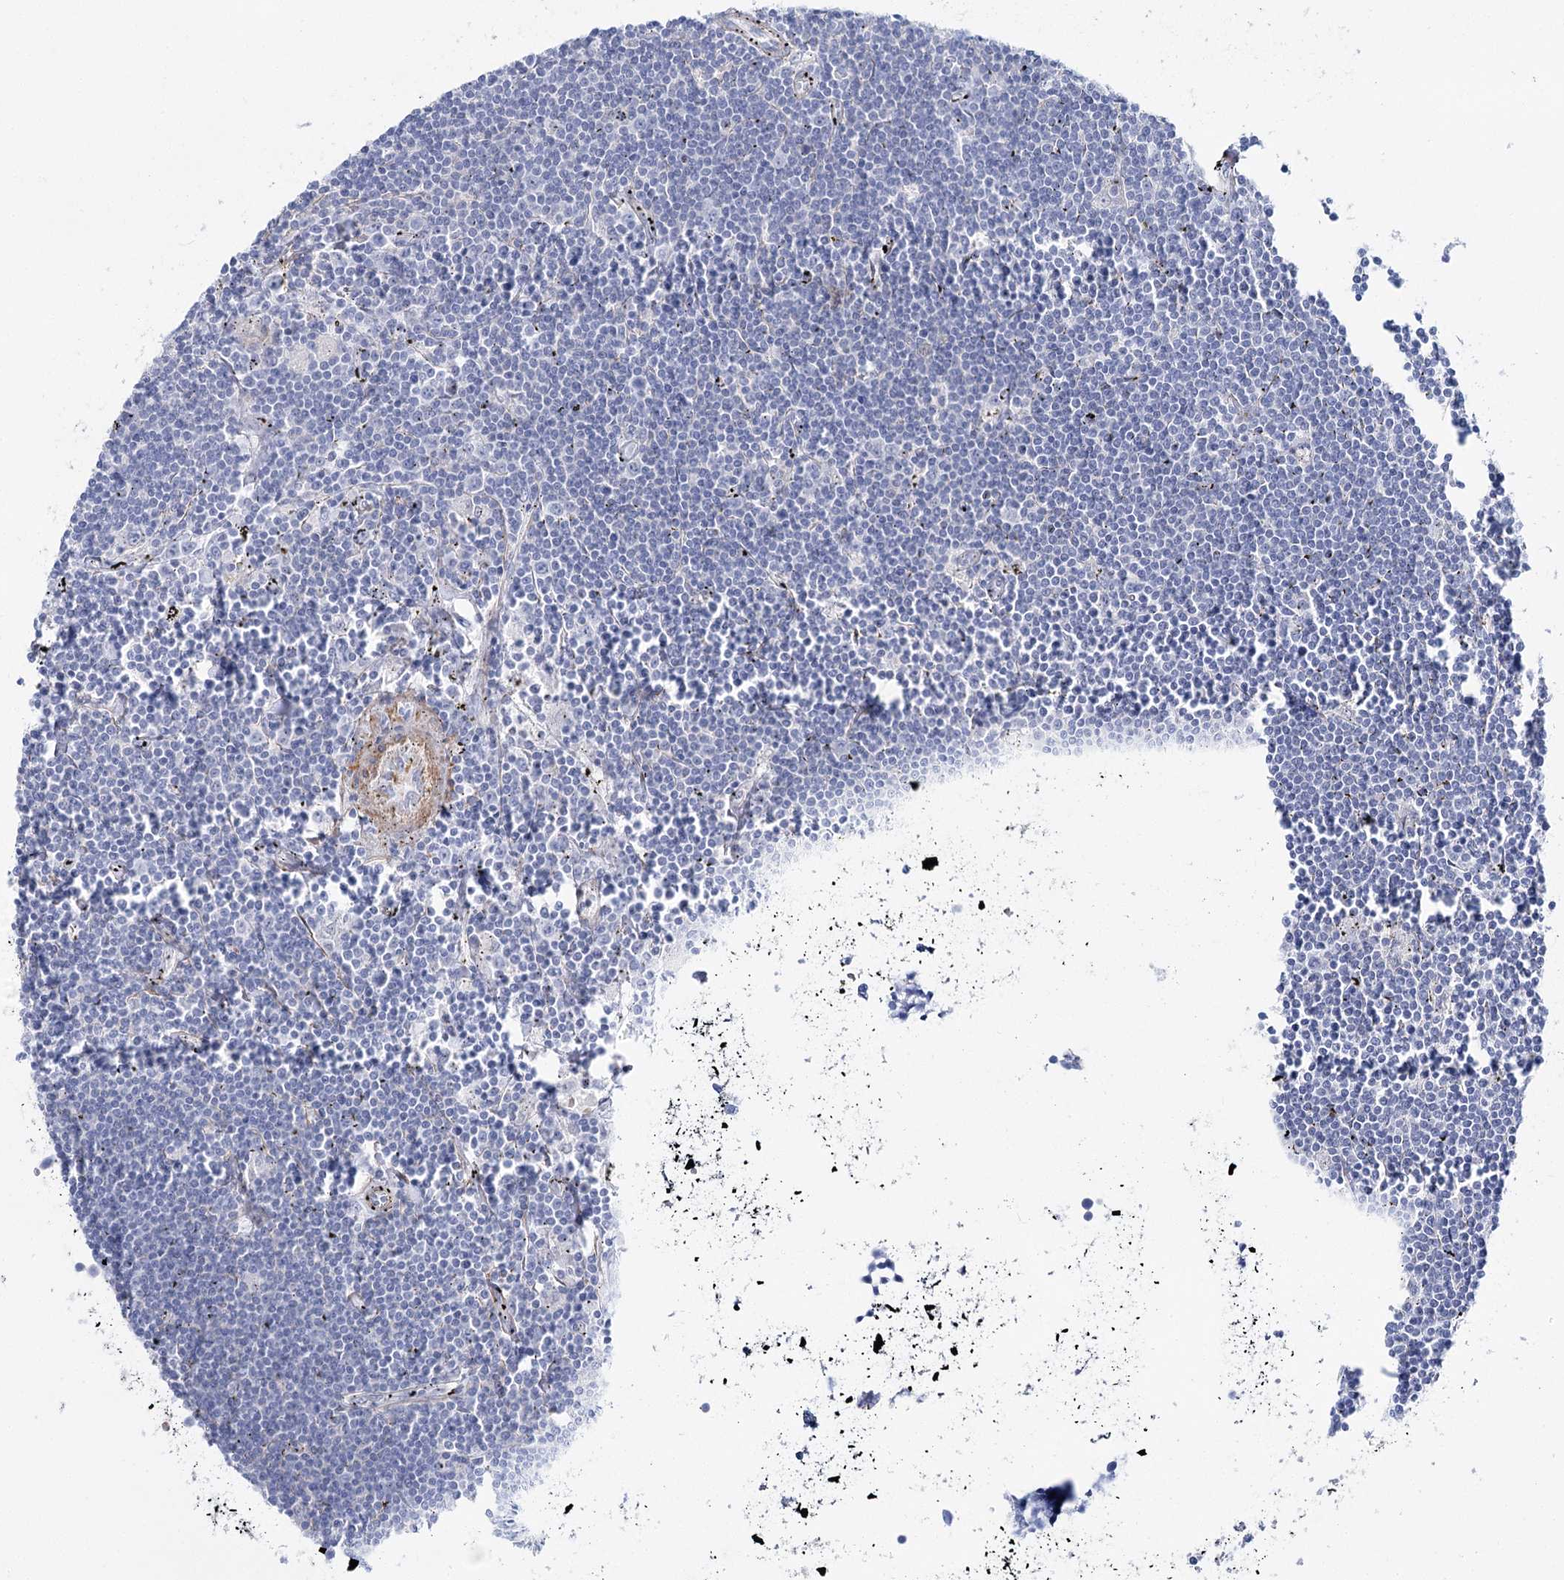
{"staining": {"intensity": "negative", "quantity": "none", "location": "none"}, "tissue": "lymphoma", "cell_type": "Tumor cells", "image_type": "cancer", "snomed": [{"axis": "morphology", "description": "Malignant lymphoma, non-Hodgkin's type, Low grade"}, {"axis": "topography", "description": "Spleen"}], "caption": "Malignant lymphoma, non-Hodgkin's type (low-grade) stained for a protein using immunohistochemistry (IHC) displays no positivity tumor cells.", "gene": "ANKRD23", "patient": {"sex": "male", "age": 76}}